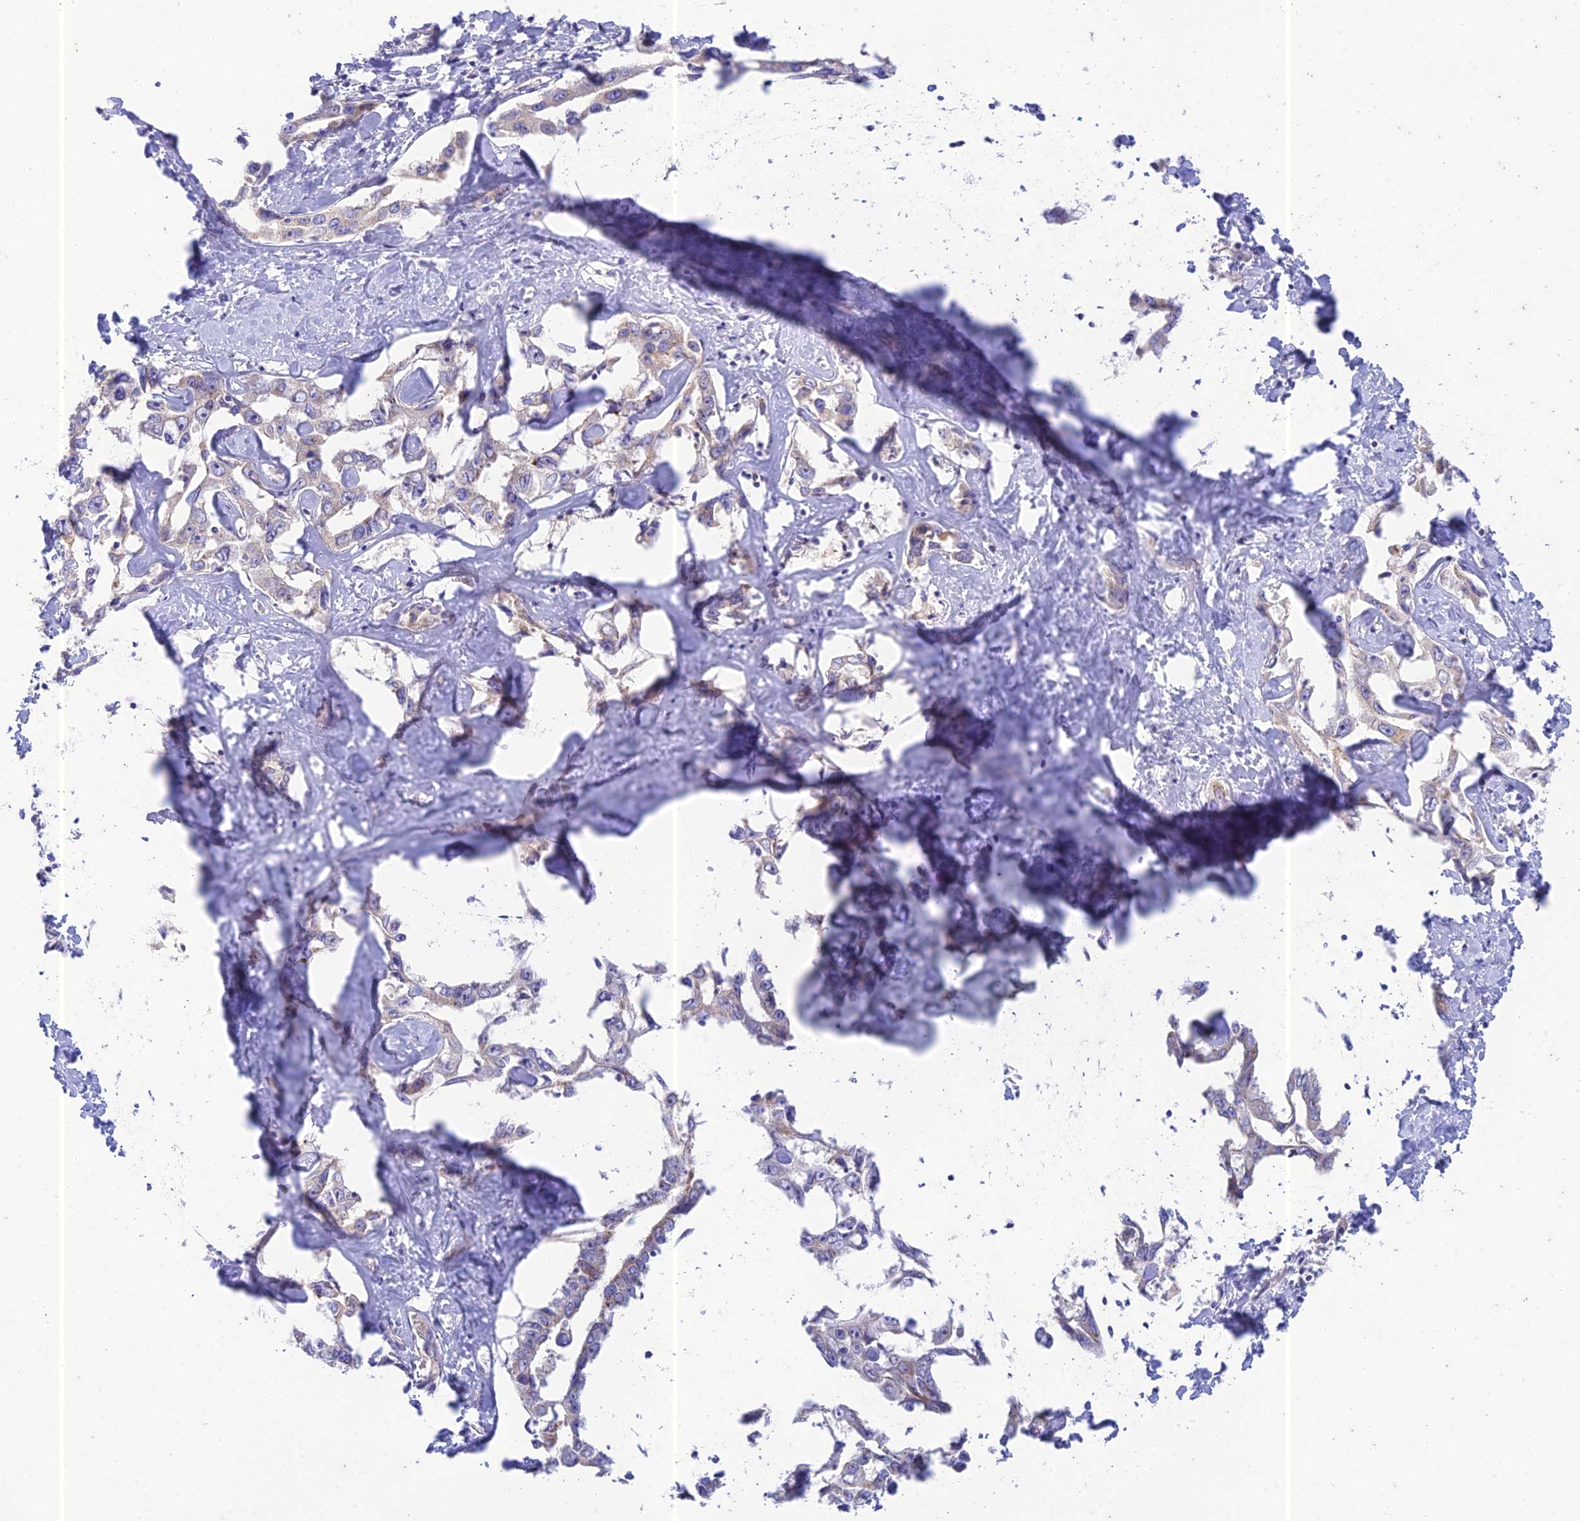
{"staining": {"intensity": "moderate", "quantity": "<25%", "location": "cytoplasmic/membranous"}, "tissue": "liver cancer", "cell_type": "Tumor cells", "image_type": "cancer", "snomed": [{"axis": "morphology", "description": "Cholangiocarcinoma"}, {"axis": "topography", "description": "Liver"}], "caption": "Liver cancer (cholangiocarcinoma) stained with immunohistochemistry (IHC) displays moderate cytoplasmic/membranous expression in approximately <25% of tumor cells.", "gene": "PTCD2", "patient": {"sex": "male", "age": 59}}